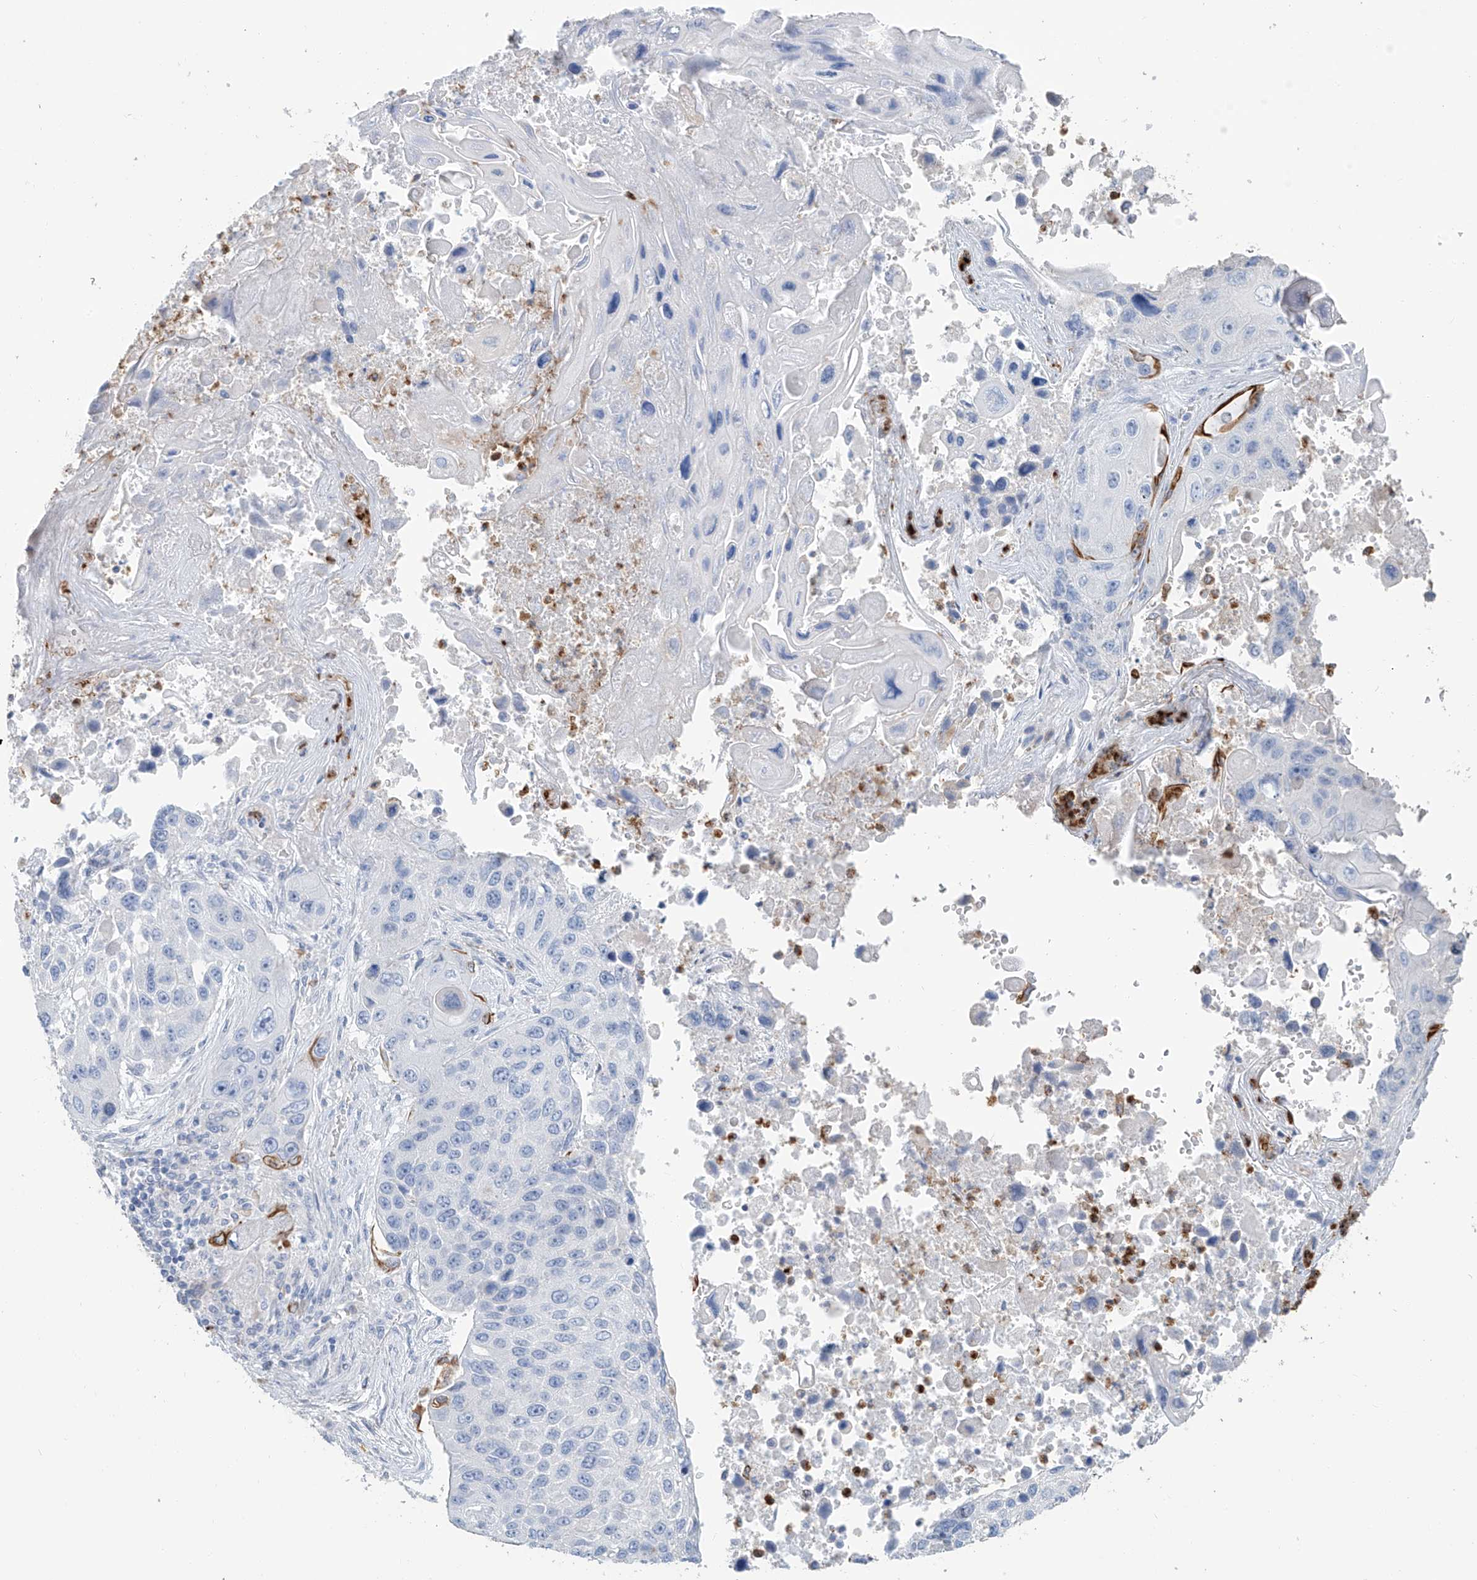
{"staining": {"intensity": "negative", "quantity": "none", "location": "none"}, "tissue": "lung cancer", "cell_type": "Tumor cells", "image_type": "cancer", "snomed": [{"axis": "morphology", "description": "Squamous cell carcinoma, NOS"}, {"axis": "topography", "description": "Lung"}], "caption": "Immunohistochemical staining of human lung cancer demonstrates no significant staining in tumor cells.", "gene": "PAFAH1B3", "patient": {"sex": "male", "age": 61}}